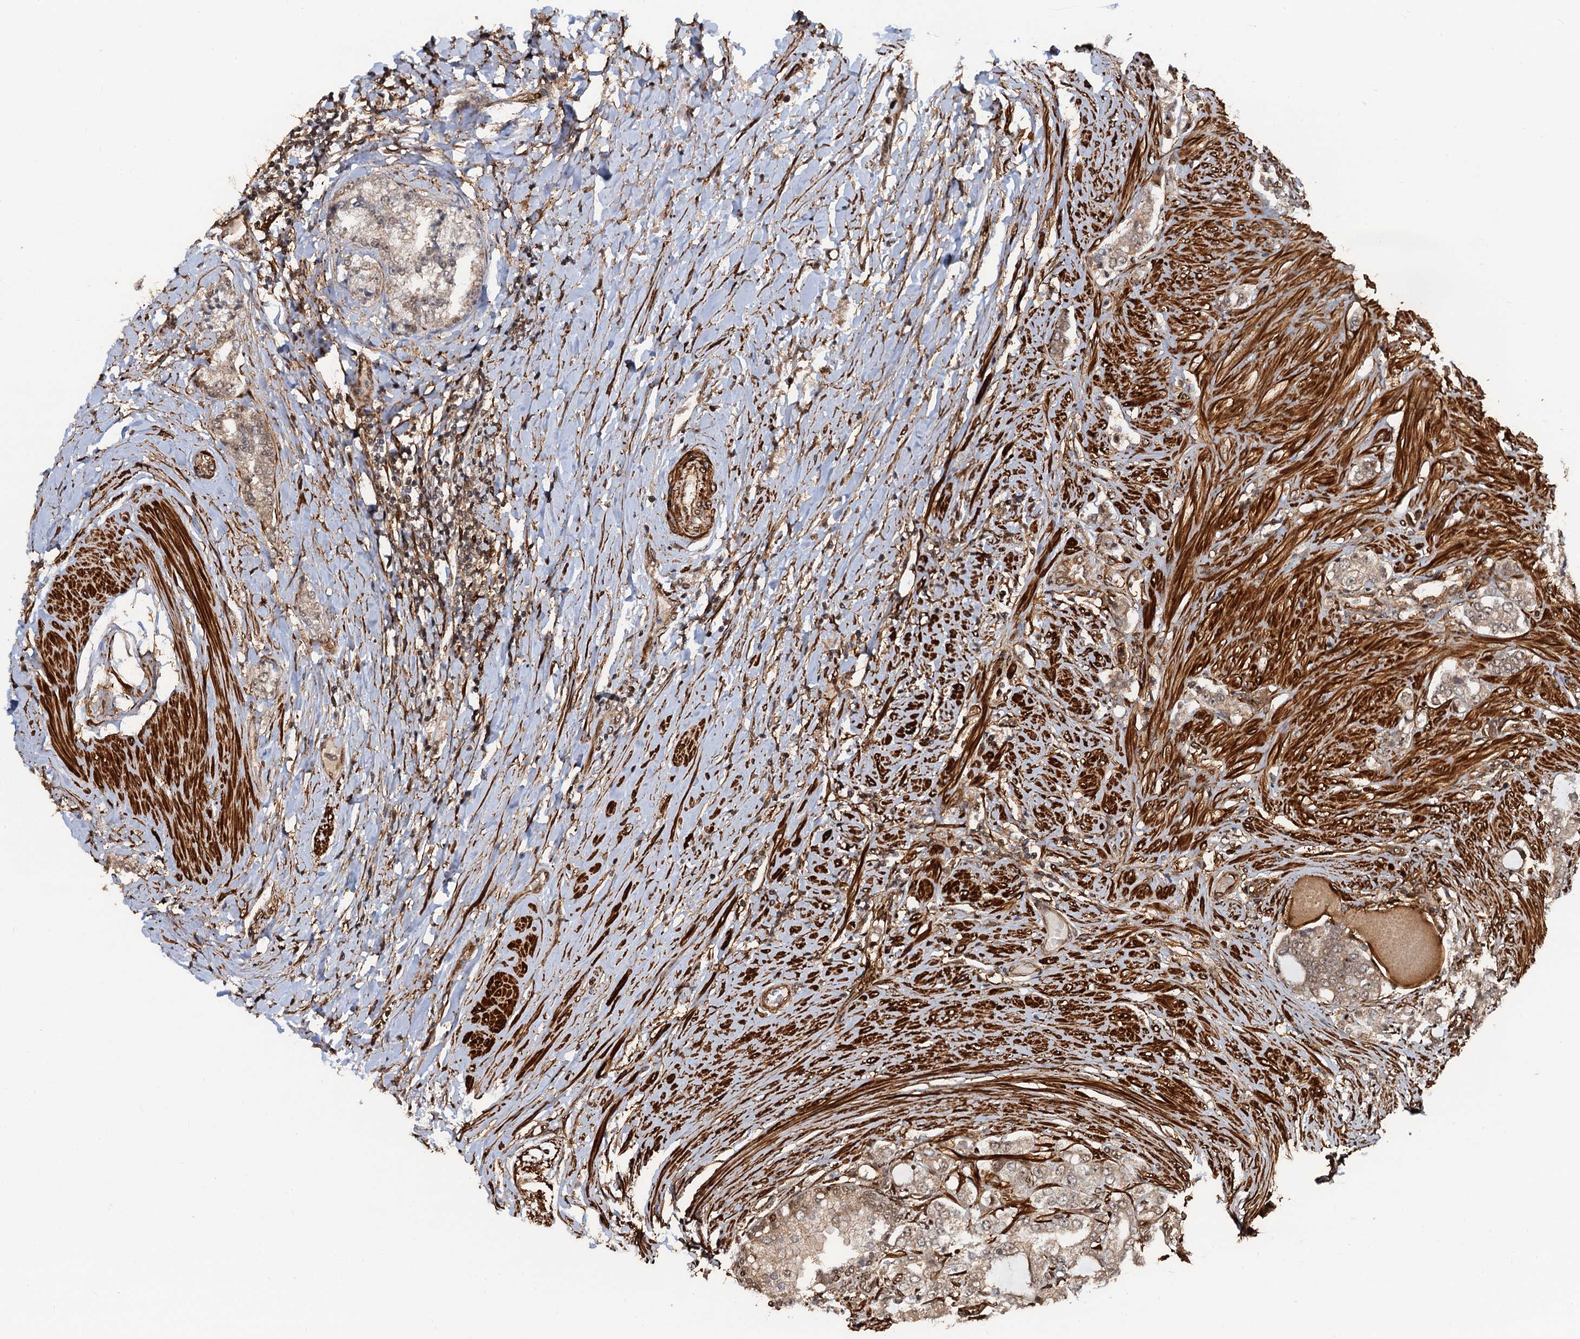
{"staining": {"intensity": "moderate", "quantity": ">75%", "location": "cytoplasmic/membranous,nuclear"}, "tissue": "prostate cancer", "cell_type": "Tumor cells", "image_type": "cancer", "snomed": [{"axis": "morphology", "description": "Adenocarcinoma, High grade"}, {"axis": "topography", "description": "Prostate"}], "caption": "IHC (DAB) staining of high-grade adenocarcinoma (prostate) demonstrates moderate cytoplasmic/membranous and nuclear protein positivity in approximately >75% of tumor cells.", "gene": "SNRNP25", "patient": {"sex": "male", "age": 64}}